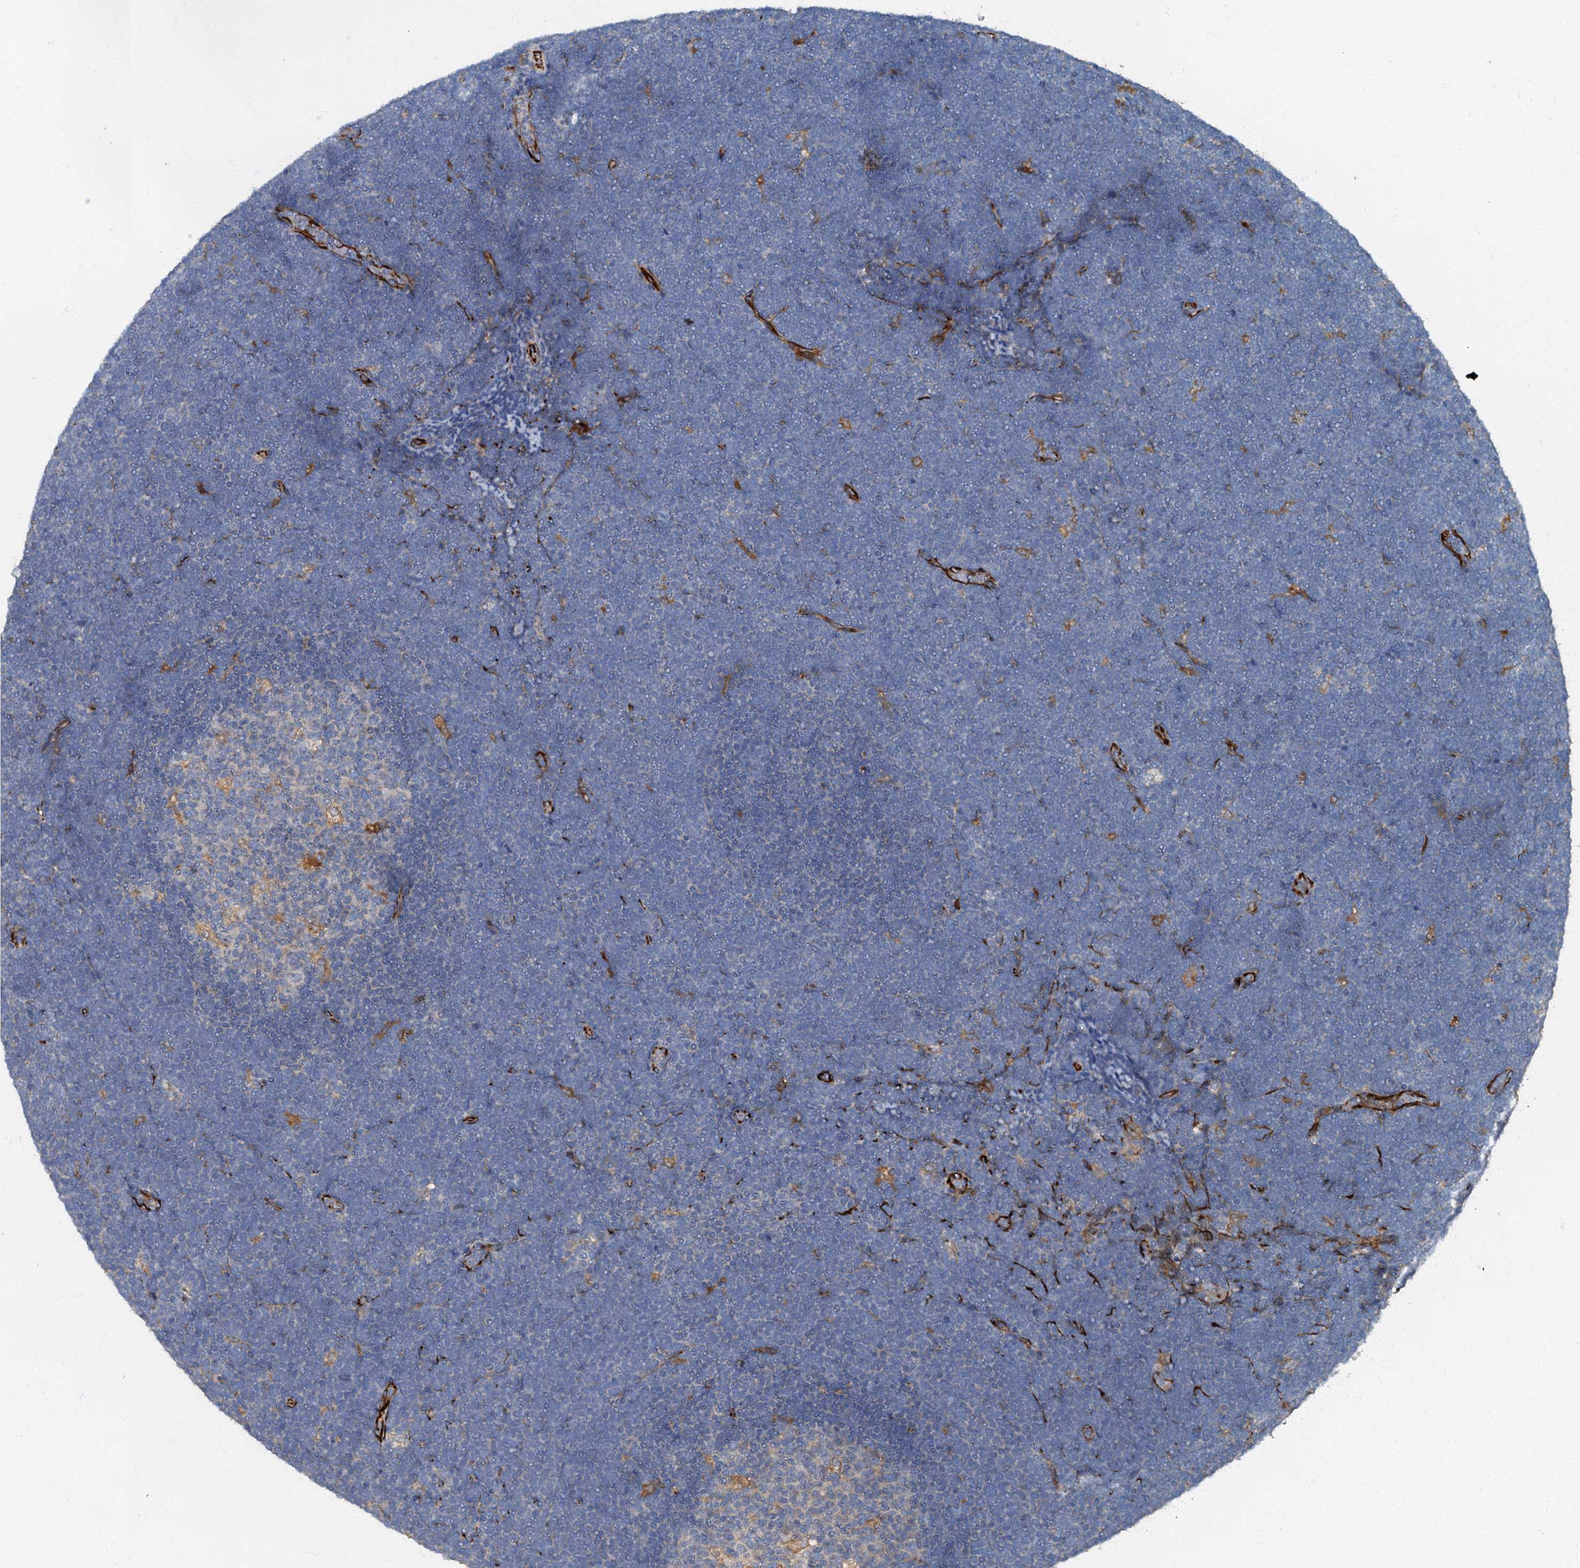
{"staining": {"intensity": "negative", "quantity": "none", "location": "none"}, "tissue": "lymphoma", "cell_type": "Tumor cells", "image_type": "cancer", "snomed": [{"axis": "morphology", "description": "Malignant lymphoma, non-Hodgkin's type, High grade"}, {"axis": "topography", "description": "Lymph node"}], "caption": "A photomicrograph of lymphoma stained for a protein shows no brown staining in tumor cells. The staining is performed using DAB brown chromogen with nuclei counter-stained in using hematoxylin.", "gene": "ARL11", "patient": {"sex": "male", "age": 13}}